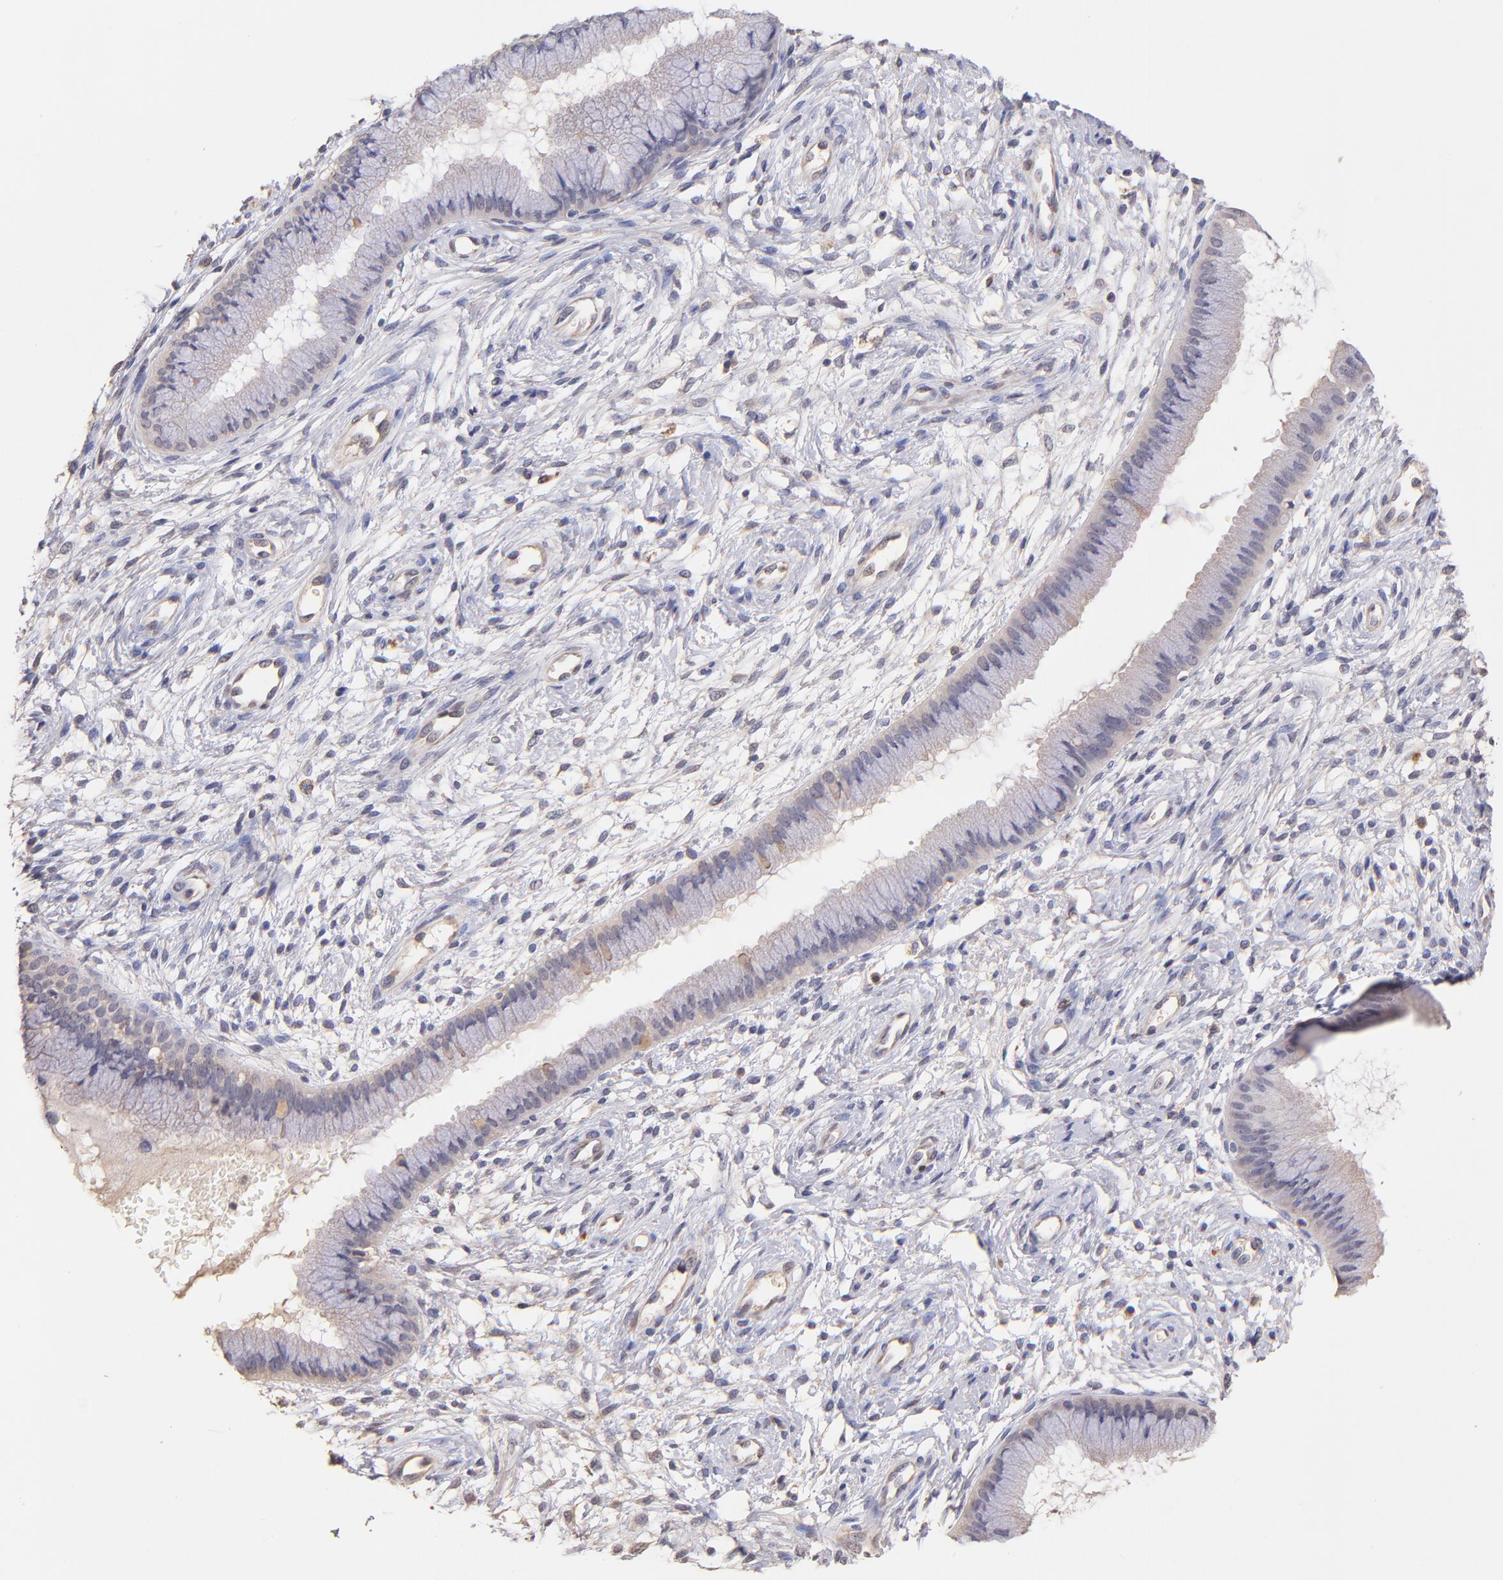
{"staining": {"intensity": "negative", "quantity": "none", "location": "none"}, "tissue": "cervix", "cell_type": "Glandular cells", "image_type": "normal", "snomed": [{"axis": "morphology", "description": "Normal tissue, NOS"}, {"axis": "topography", "description": "Cervix"}], "caption": "Immunohistochemistry (IHC) of normal cervix shows no positivity in glandular cells.", "gene": "RNASEL", "patient": {"sex": "female", "age": 39}}